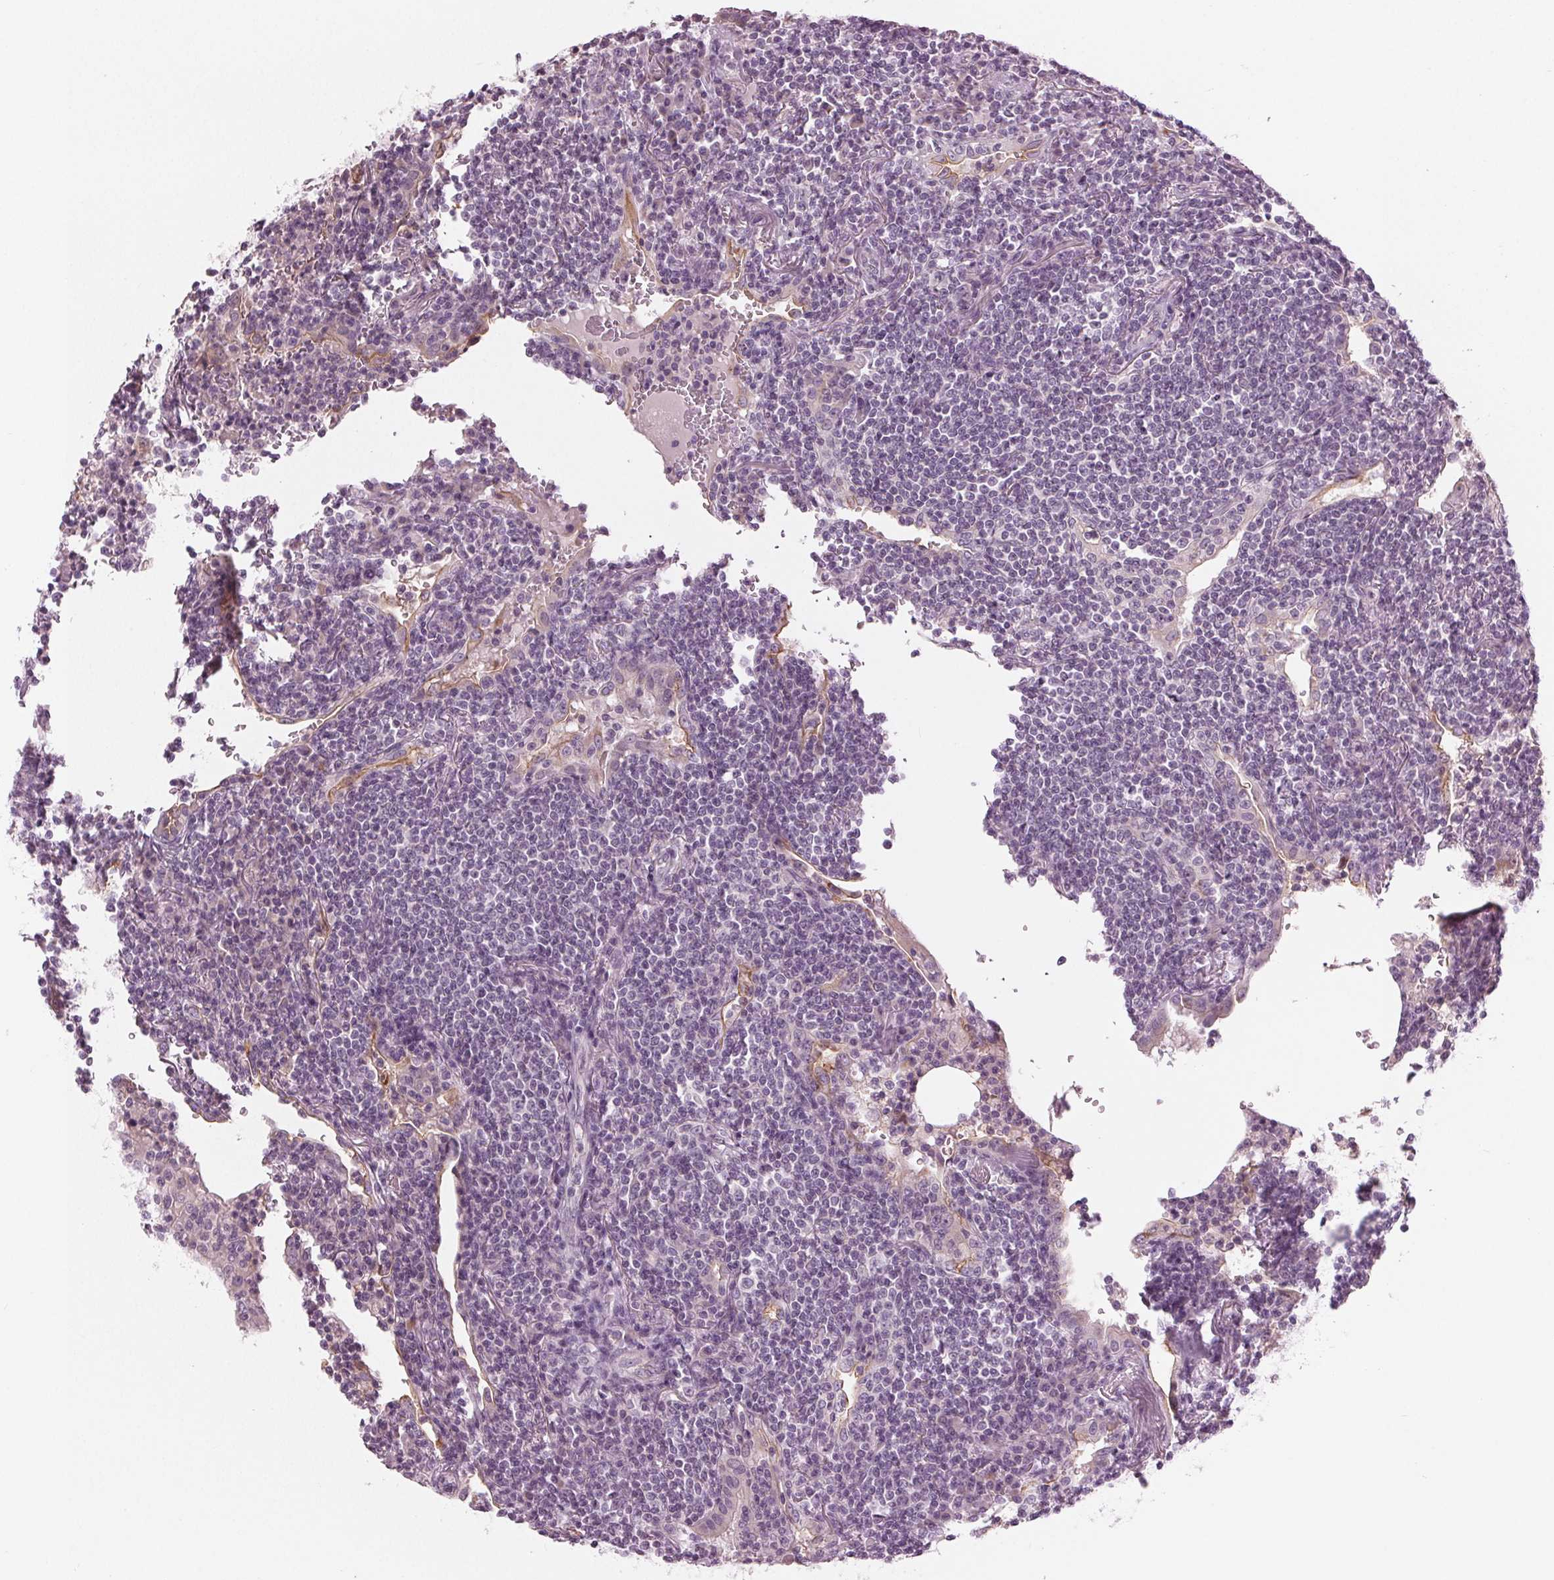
{"staining": {"intensity": "negative", "quantity": "none", "location": "none"}, "tissue": "lymphoma", "cell_type": "Tumor cells", "image_type": "cancer", "snomed": [{"axis": "morphology", "description": "Malignant lymphoma, non-Hodgkin's type, Low grade"}, {"axis": "topography", "description": "Lung"}], "caption": "Immunohistochemical staining of lymphoma exhibits no significant positivity in tumor cells.", "gene": "PRAP1", "patient": {"sex": "female", "age": 71}}